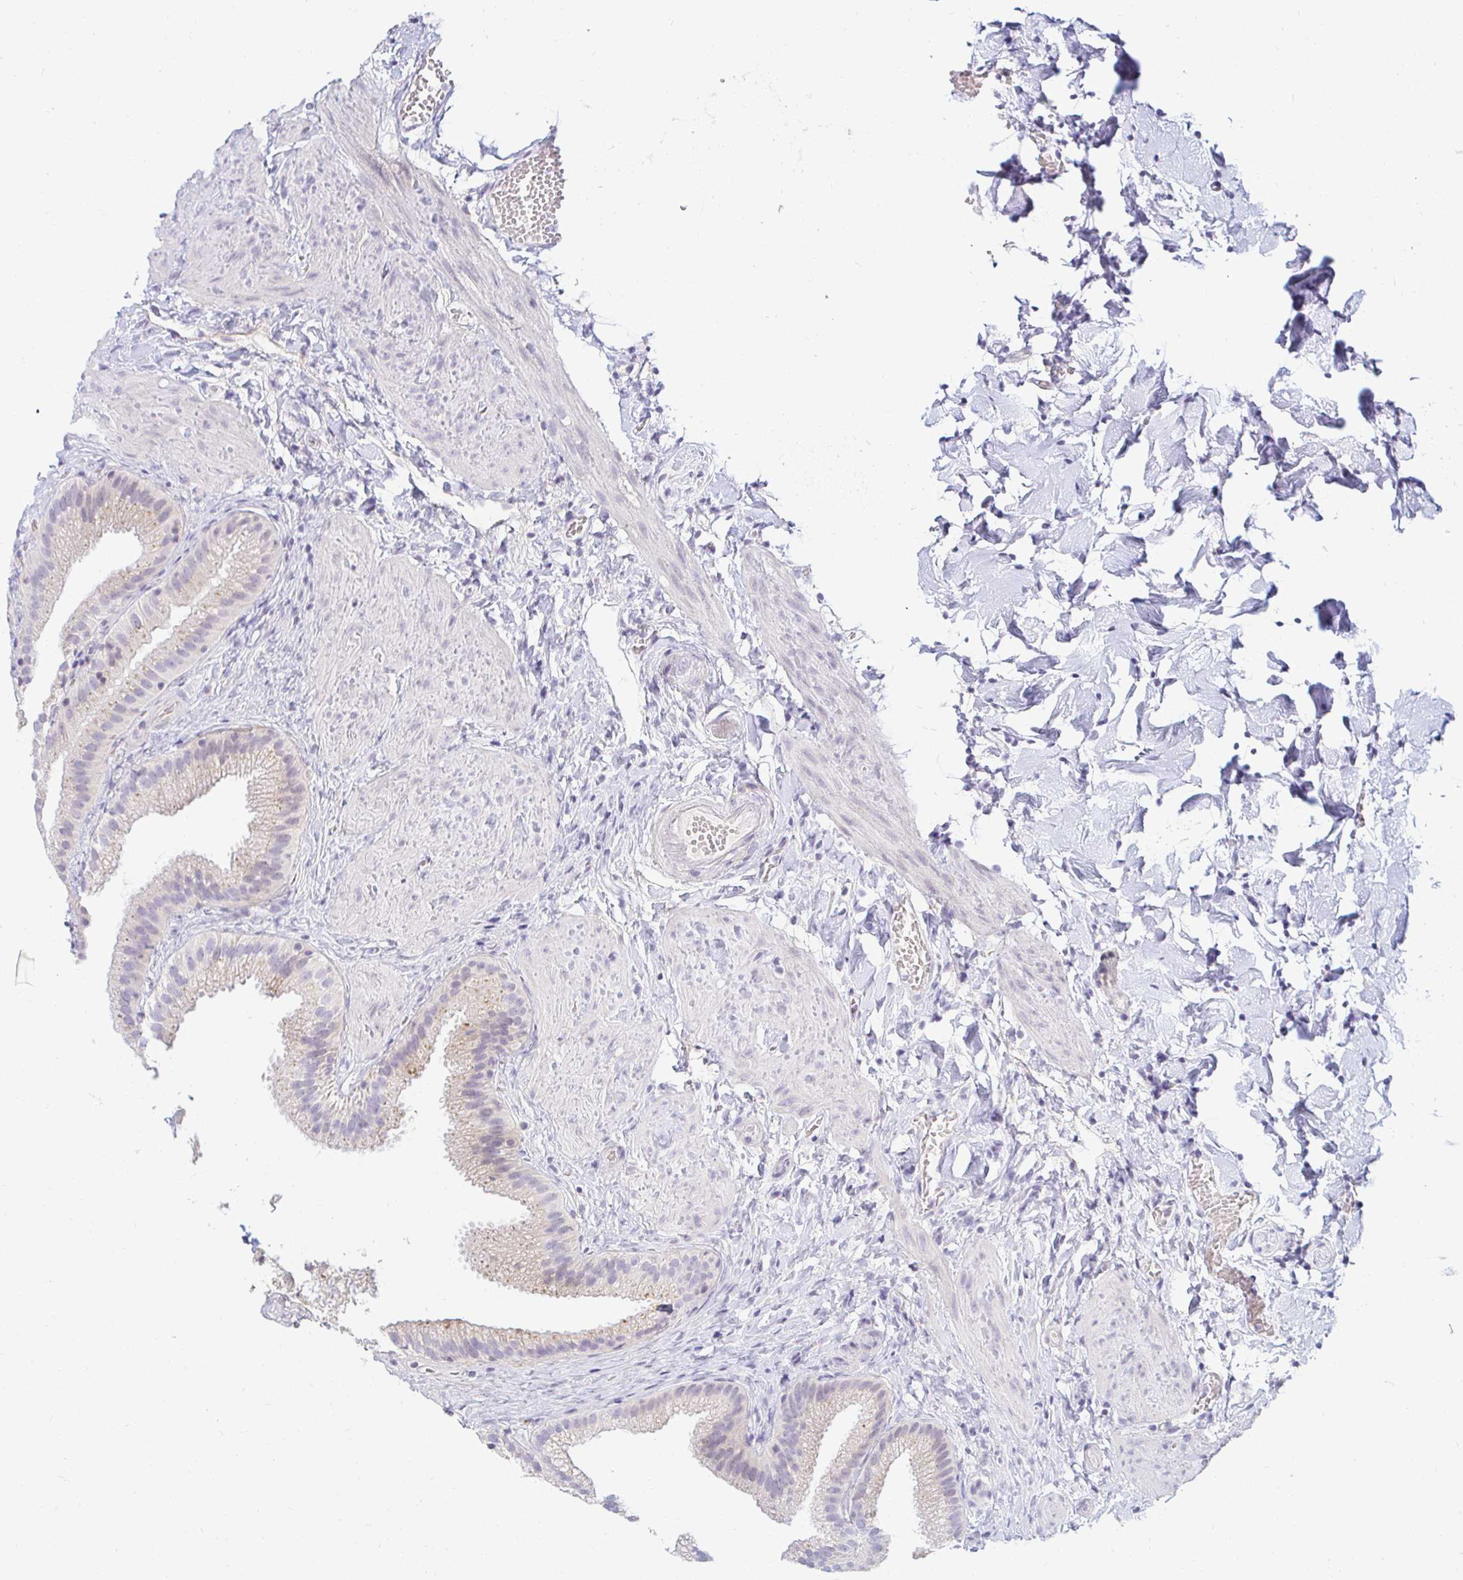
{"staining": {"intensity": "weak", "quantity": "25%-75%", "location": "cytoplasmic/membranous"}, "tissue": "gallbladder", "cell_type": "Glandular cells", "image_type": "normal", "snomed": [{"axis": "morphology", "description": "Normal tissue, NOS"}, {"axis": "topography", "description": "Gallbladder"}], "caption": "Gallbladder stained with DAB (3,3'-diaminobenzidine) IHC reveals low levels of weak cytoplasmic/membranous positivity in about 25%-75% of glandular cells.", "gene": "OR51D1", "patient": {"sex": "female", "age": 63}}